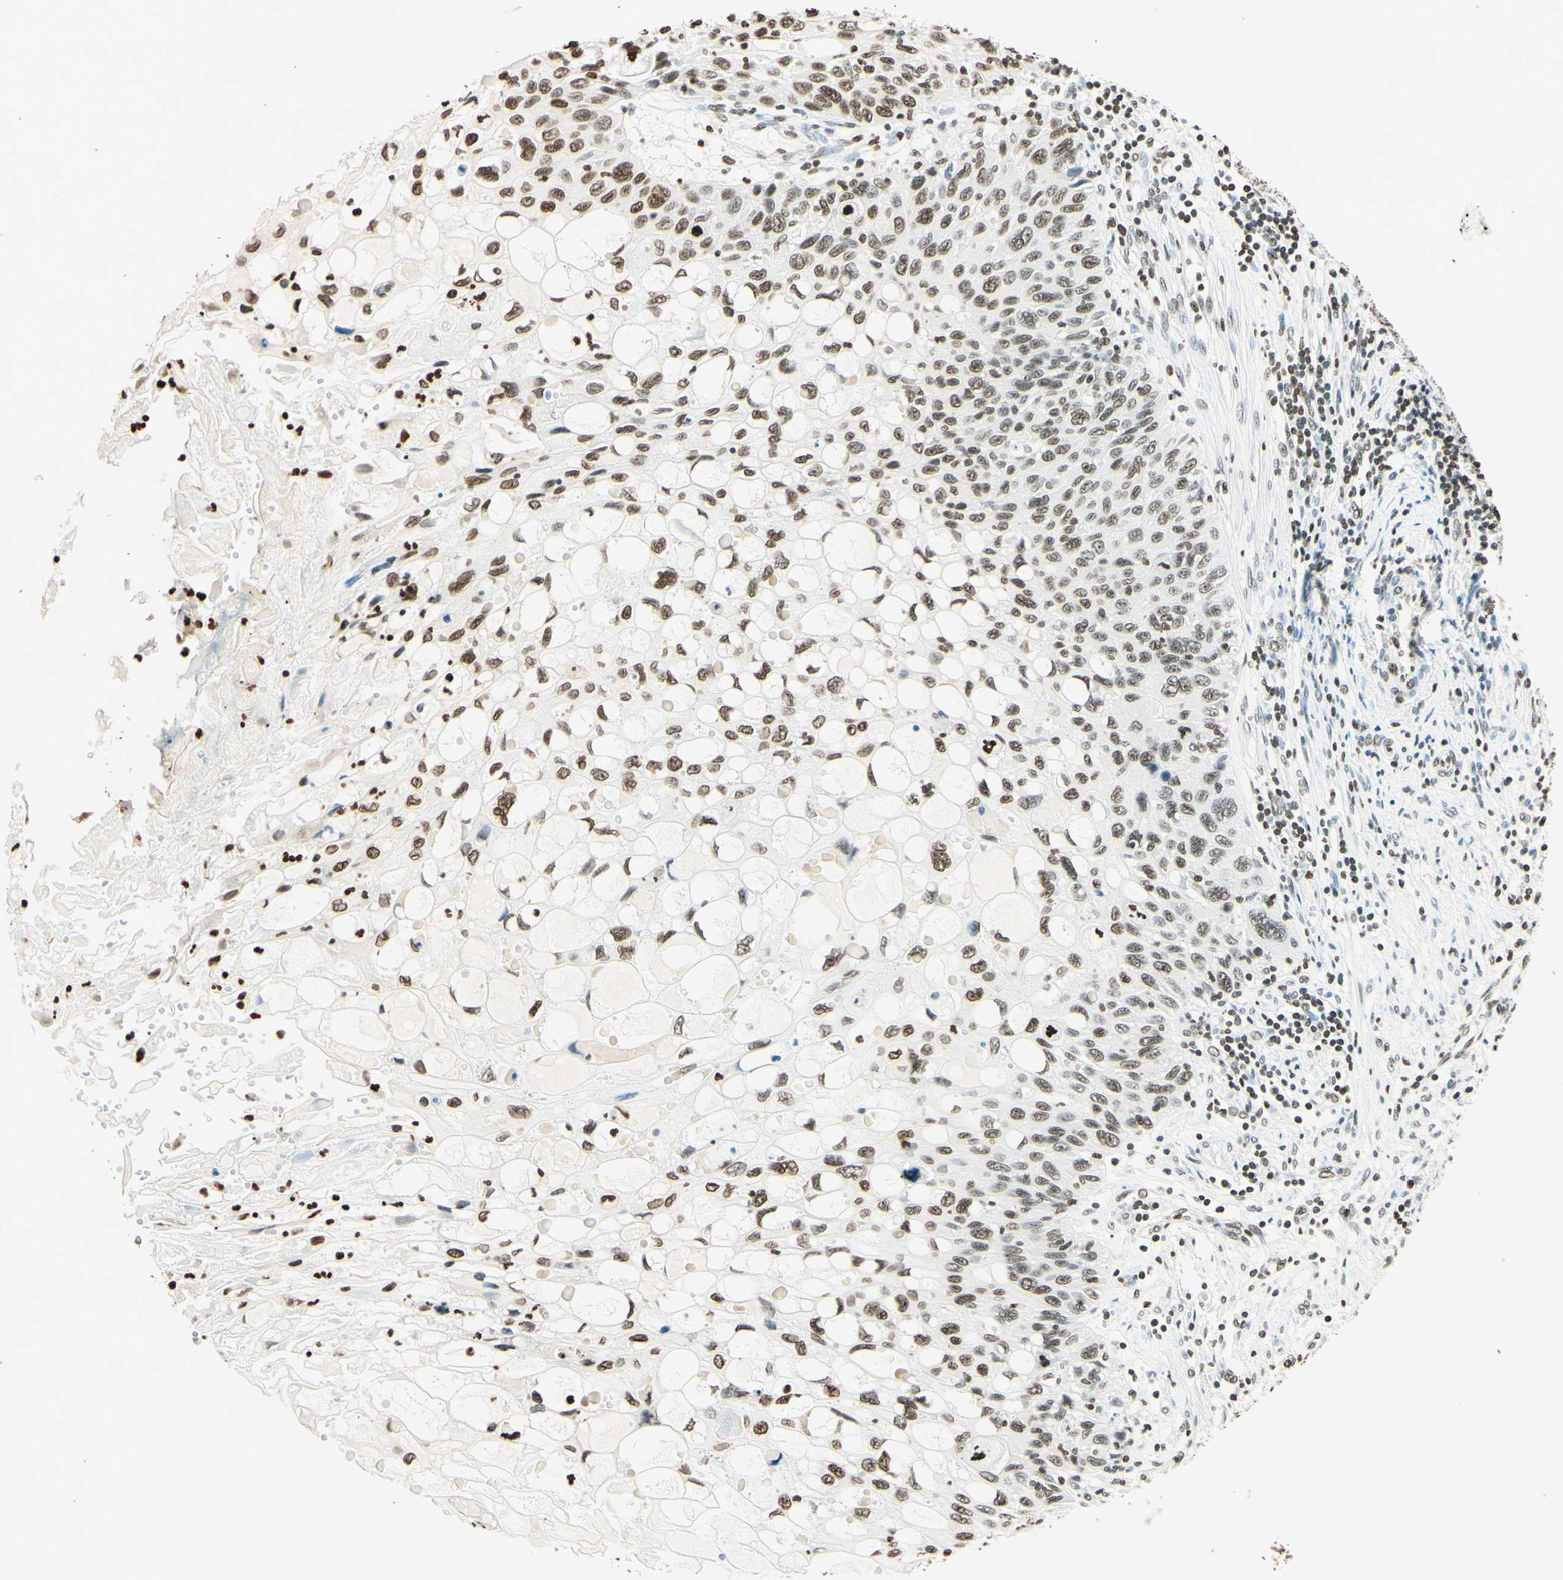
{"staining": {"intensity": "moderate", "quantity": "25%-75%", "location": "nuclear"}, "tissue": "cervical cancer", "cell_type": "Tumor cells", "image_type": "cancer", "snomed": [{"axis": "morphology", "description": "Squamous cell carcinoma, NOS"}, {"axis": "topography", "description": "Cervix"}], "caption": "Protein expression analysis of cervical cancer shows moderate nuclear positivity in approximately 25%-75% of tumor cells.", "gene": "MSH2", "patient": {"sex": "female", "age": 70}}